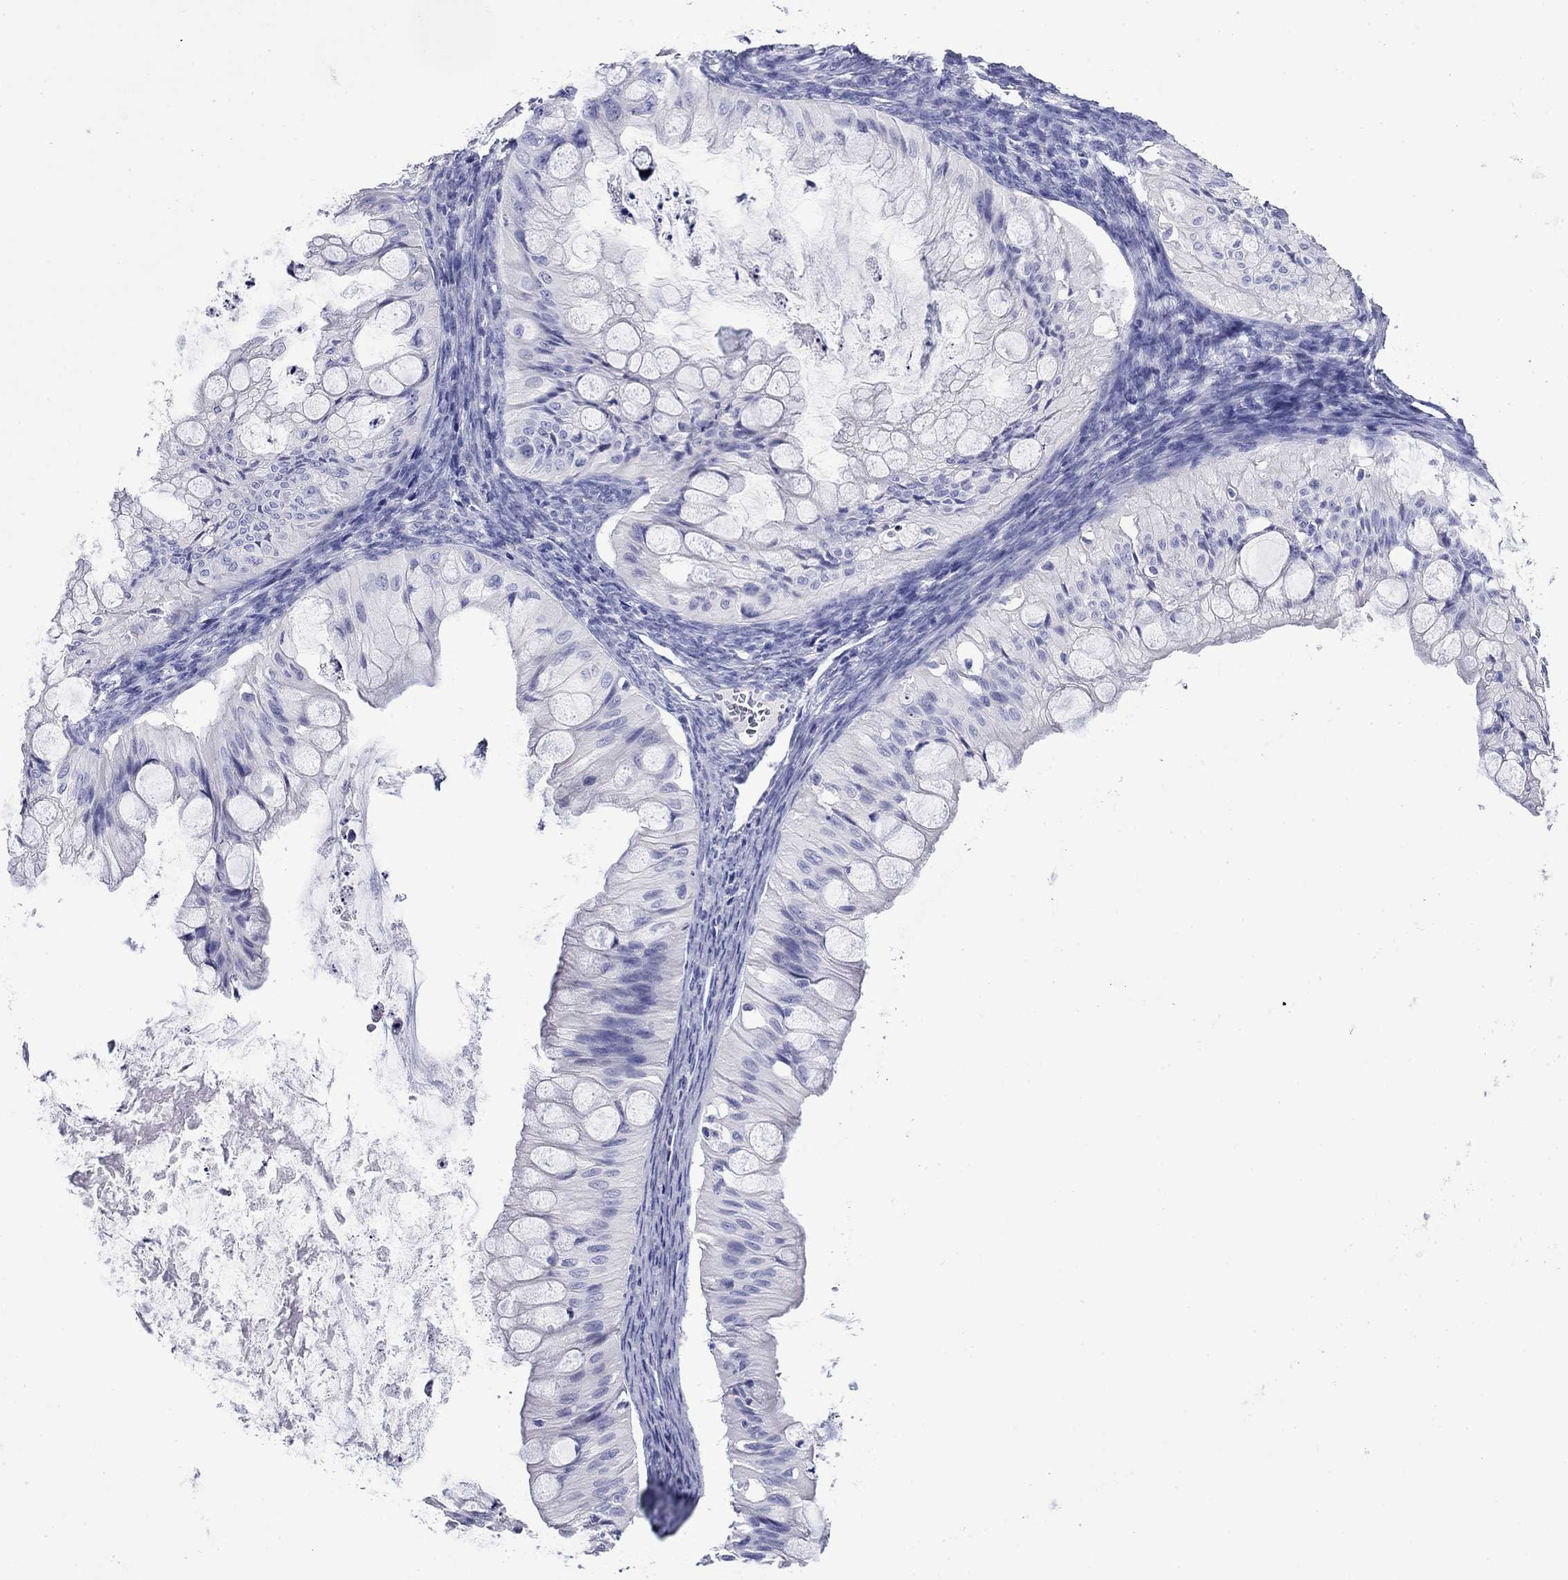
{"staining": {"intensity": "negative", "quantity": "none", "location": "none"}, "tissue": "ovarian cancer", "cell_type": "Tumor cells", "image_type": "cancer", "snomed": [{"axis": "morphology", "description": "Cystadenocarcinoma, mucinous, NOS"}, {"axis": "topography", "description": "Ovary"}], "caption": "Mucinous cystadenocarcinoma (ovarian) was stained to show a protein in brown. There is no significant staining in tumor cells. (Brightfield microscopy of DAB (3,3'-diaminobenzidine) immunohistochemistry (IHC) at high magnification).", "gene": "GIP", "patient": {"sex": "female", "age": 57}}